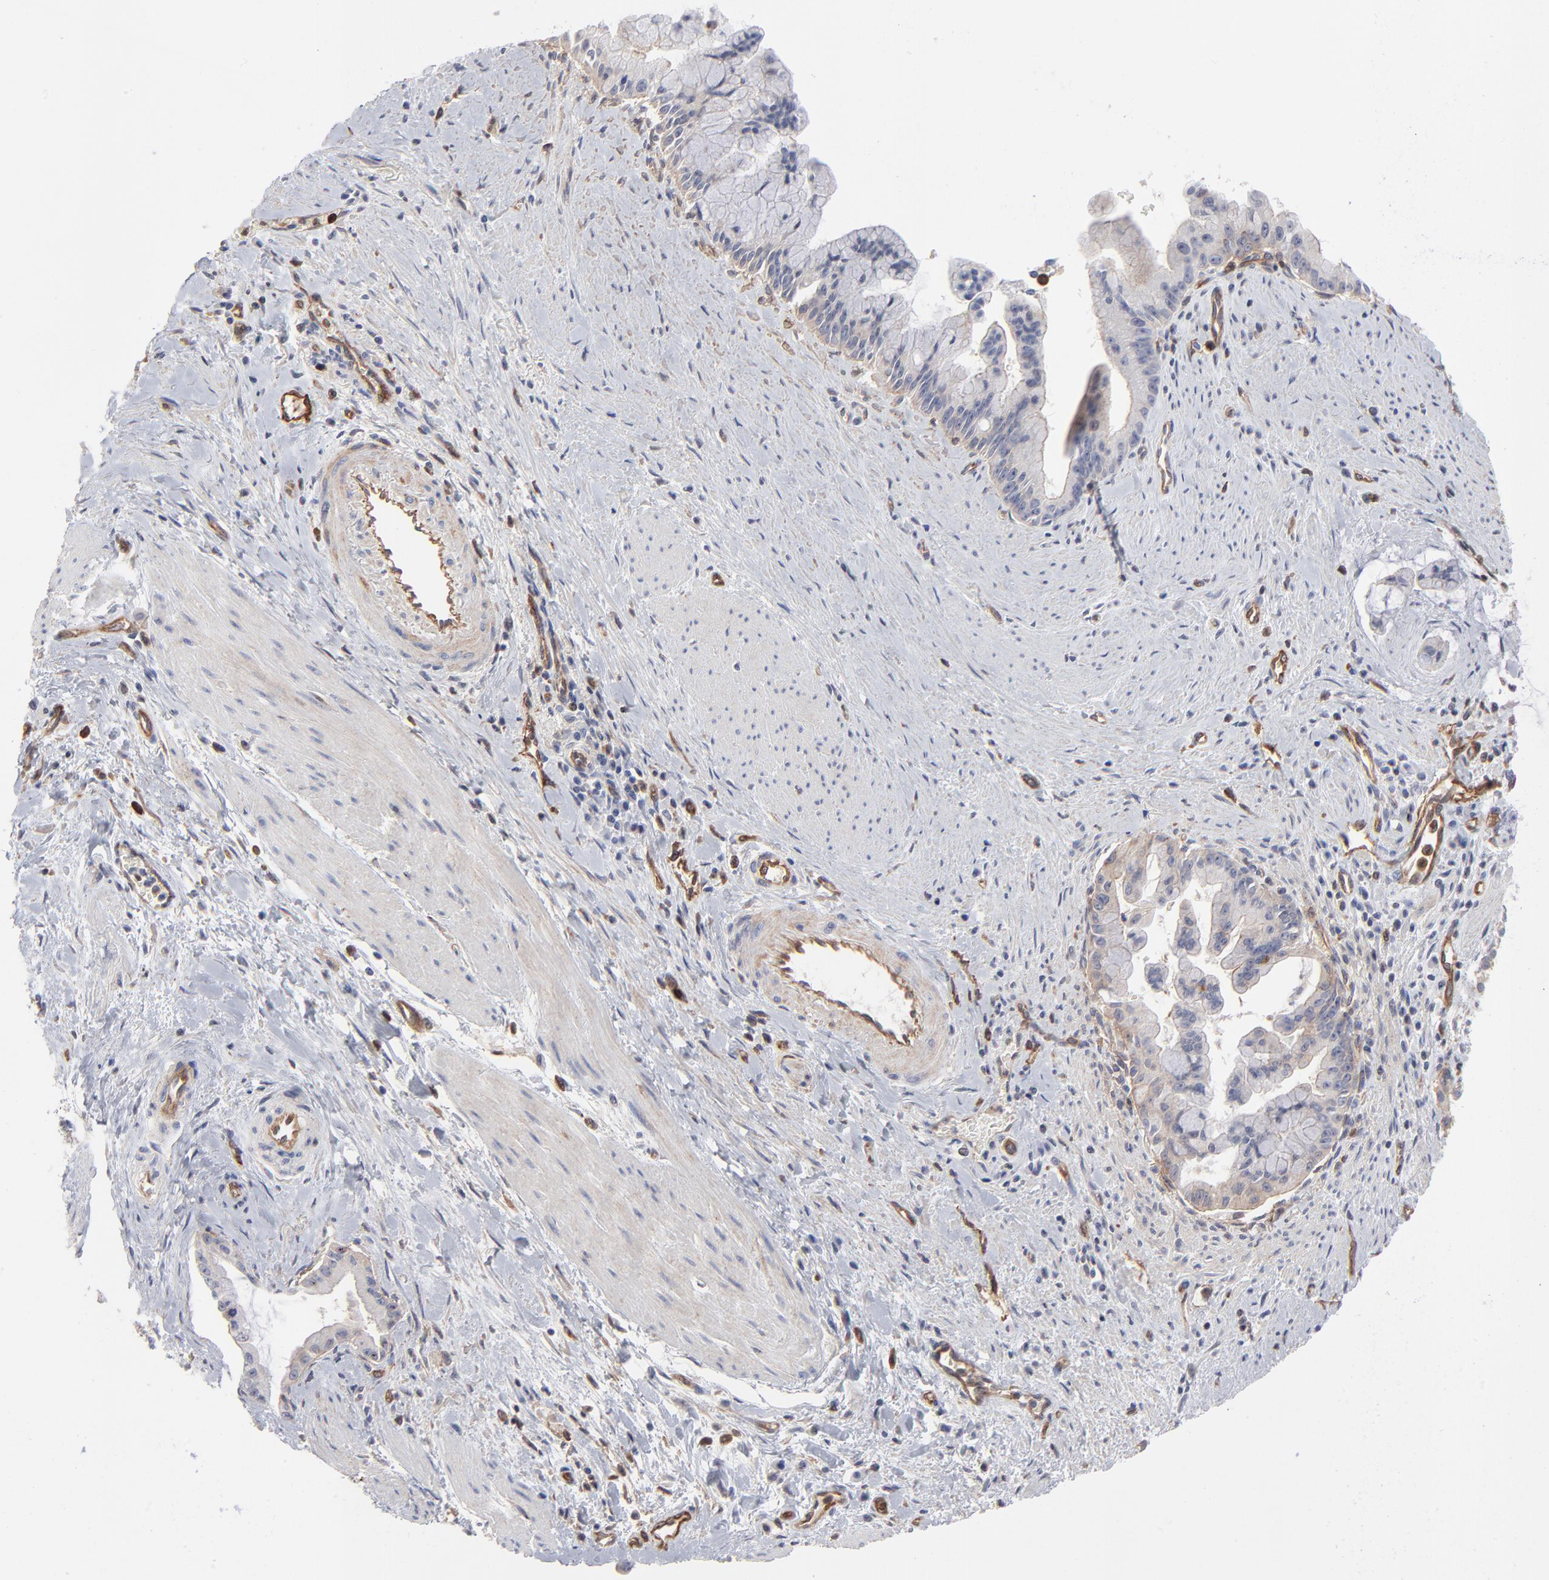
{"staining": {"intensity": "weak", "quantity": "25%-75%", "location": "cytoplasmic/membranous"}, "tissue": "pancreatic cancer", "cell_type": "Tumor cells", "image_type": "cancer", "snomed": [{"axis": "morphology", "description": "Adenocarcinoma, NOS"}, {"axis": "topography", "description": "Pancreas"}], "caption": "Brown immunohistochemical staining in human adenocarcinoma (pancreatic) shows weak cytoplasmic/membranous positivity in about 25%-75% of tumor cells.", "gene": "PXN", "patient": {"sex": "male", "age": 59}}